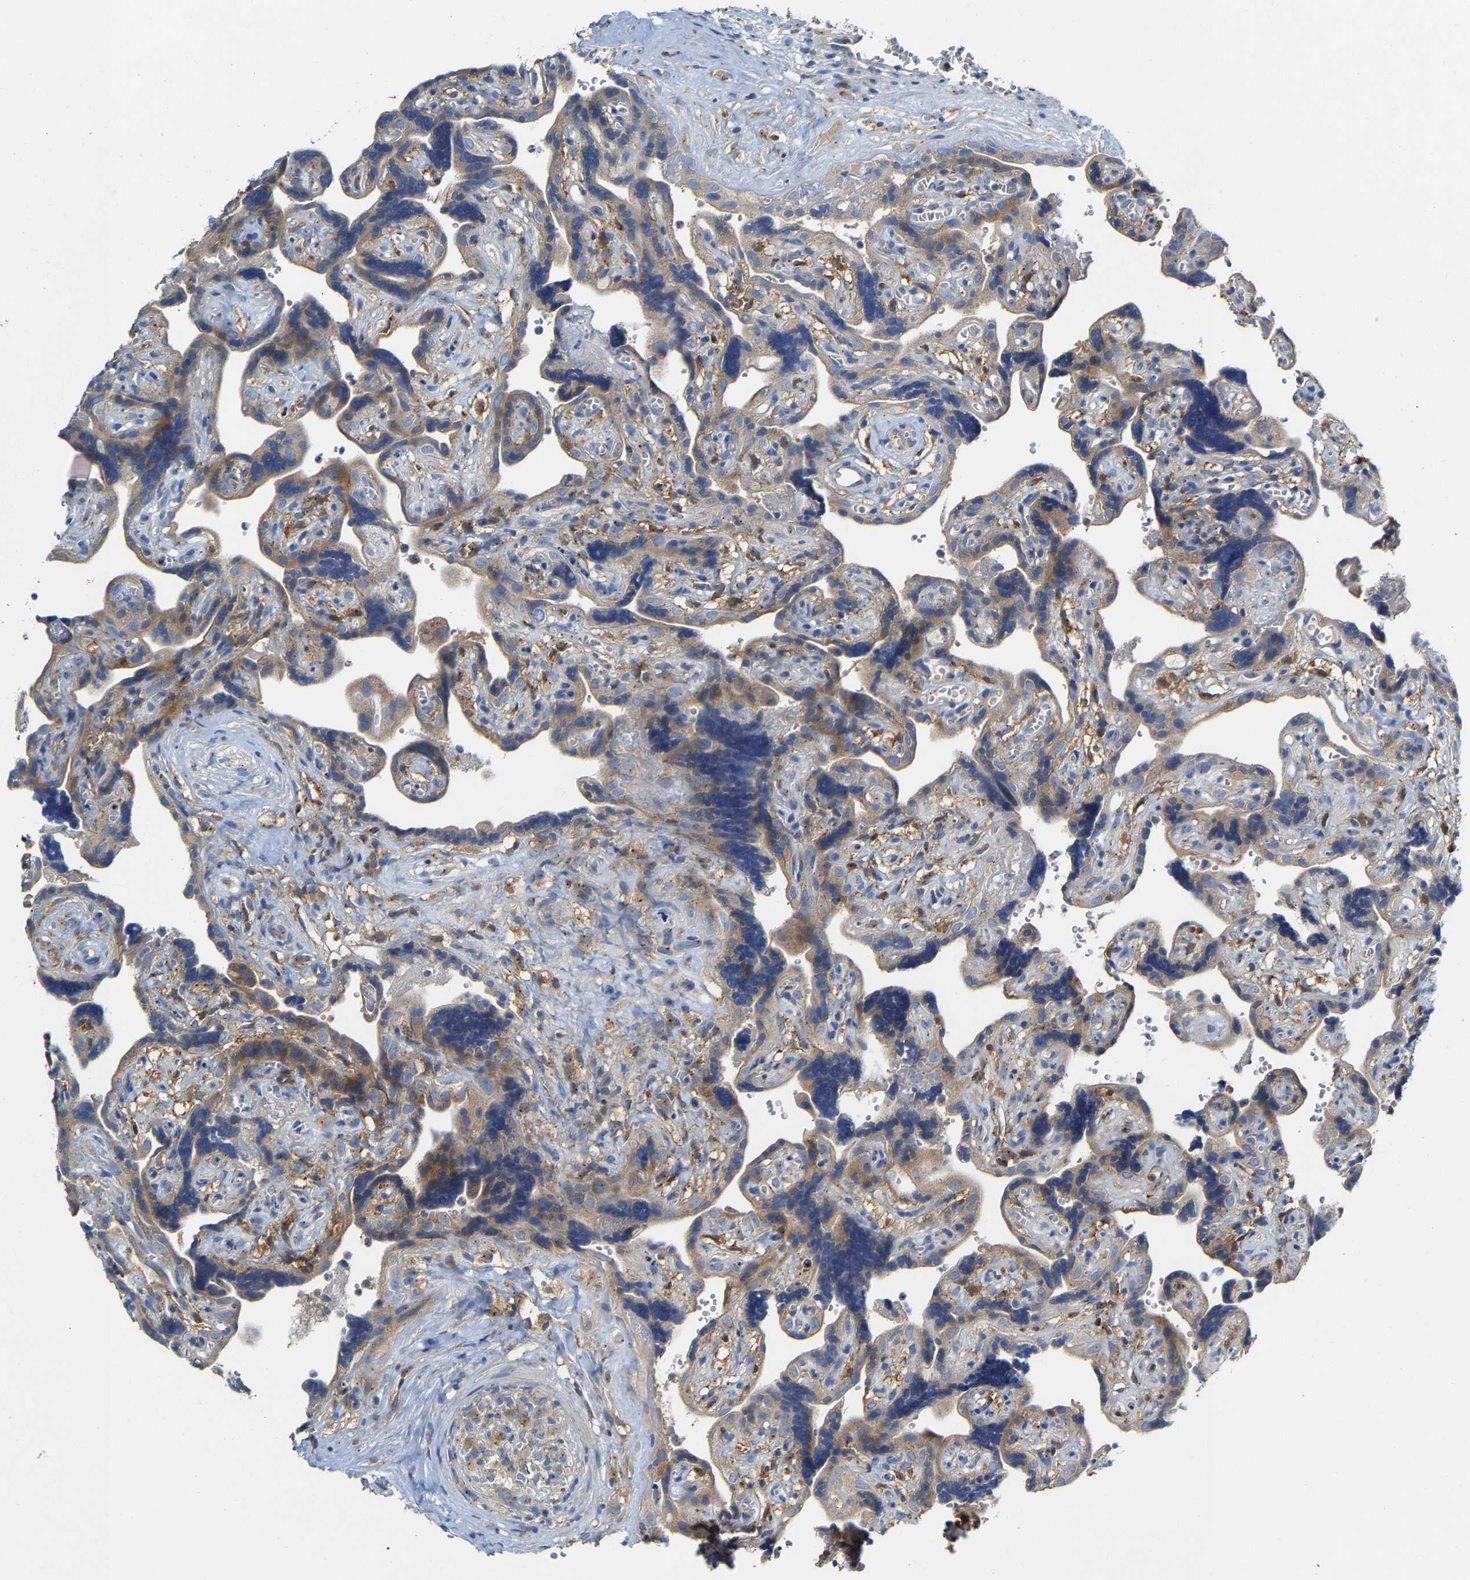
{"staining": {"intensity": "moderate", "quantity": ">75%", "location": "cytoplasmic/membranous"}, "tissue": "placenta", "cell_type": "Decidual cells", "image_type": "normal", "snomed": [{"axis": "morphology", "description": "Normal tissue, NOS"}, {"axis": "topography", "description": "Placenta"}], "caption": "Immunohistochemistry (DAB (3,3'-diaminobenzidine)) staining of unremarkable human placenta reveals moderate cytoplasmic/membranous protein expression in approximately >75% of decidual cells.", "gene": "PCNT", "patient": {"sex": "female", "age": 30}}